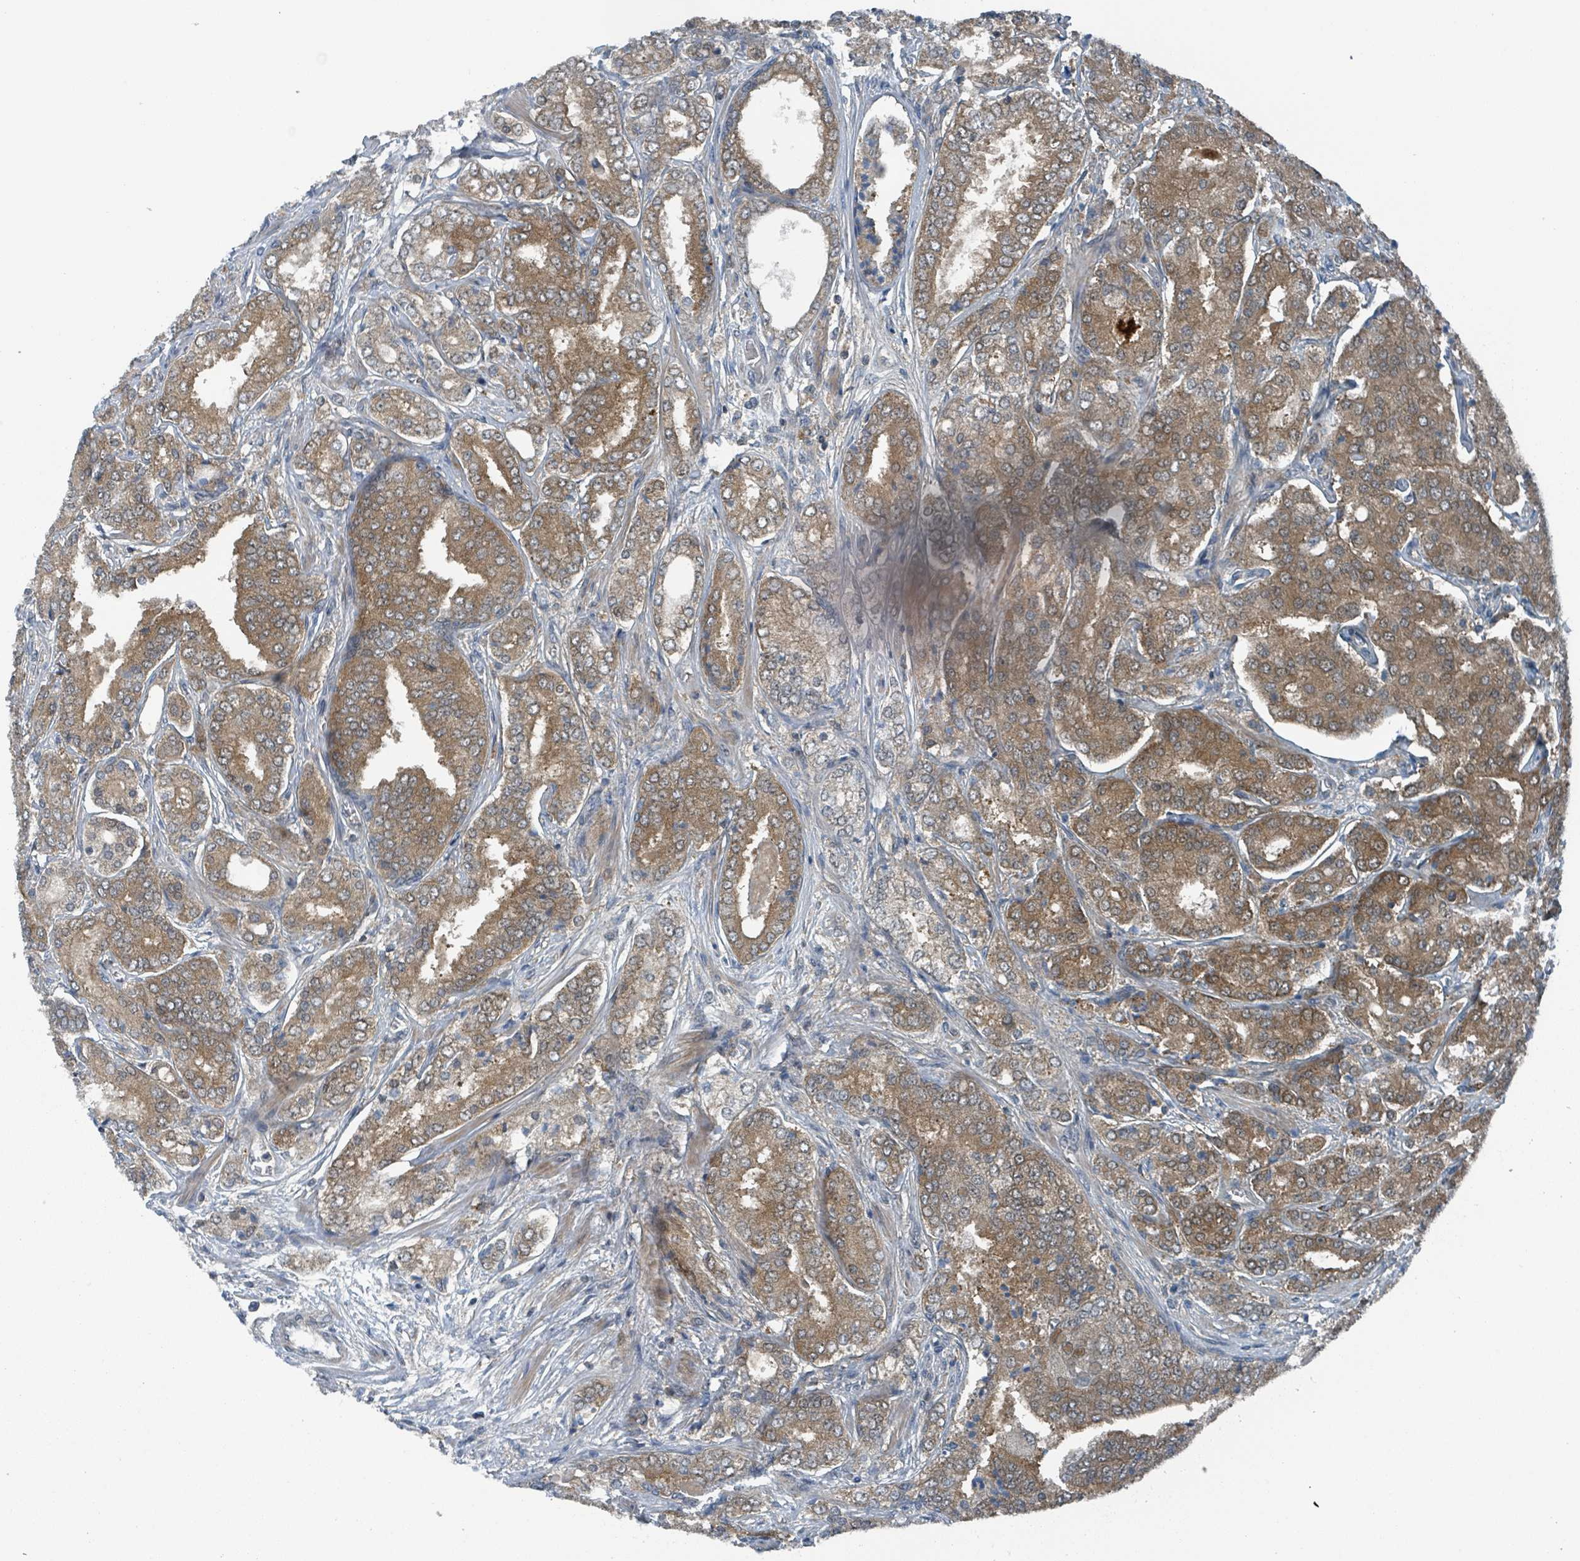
{"staining": {"intensity": "moderate", "quantity": "25%-75%", "location": "cytoplasmic/membranous"}, "tissue": "prostate cancer", "cell_type": "Tumor cells", "image_type": "cancer", "snomed": [{"axis": "morphology", "description": "Adenocarcinoma, High grade"}, {"axis": "topography", "description": "Prostate"}], "caption": "Protein positivity by immunohistochemistry (IHC) exhibits moderate cytoplasmic/membranous staining in about 25%-75% of tumor cells in prostate cancer.", "gene": "GOLGA7", "patient": {"sex": "male", "age": 63}}